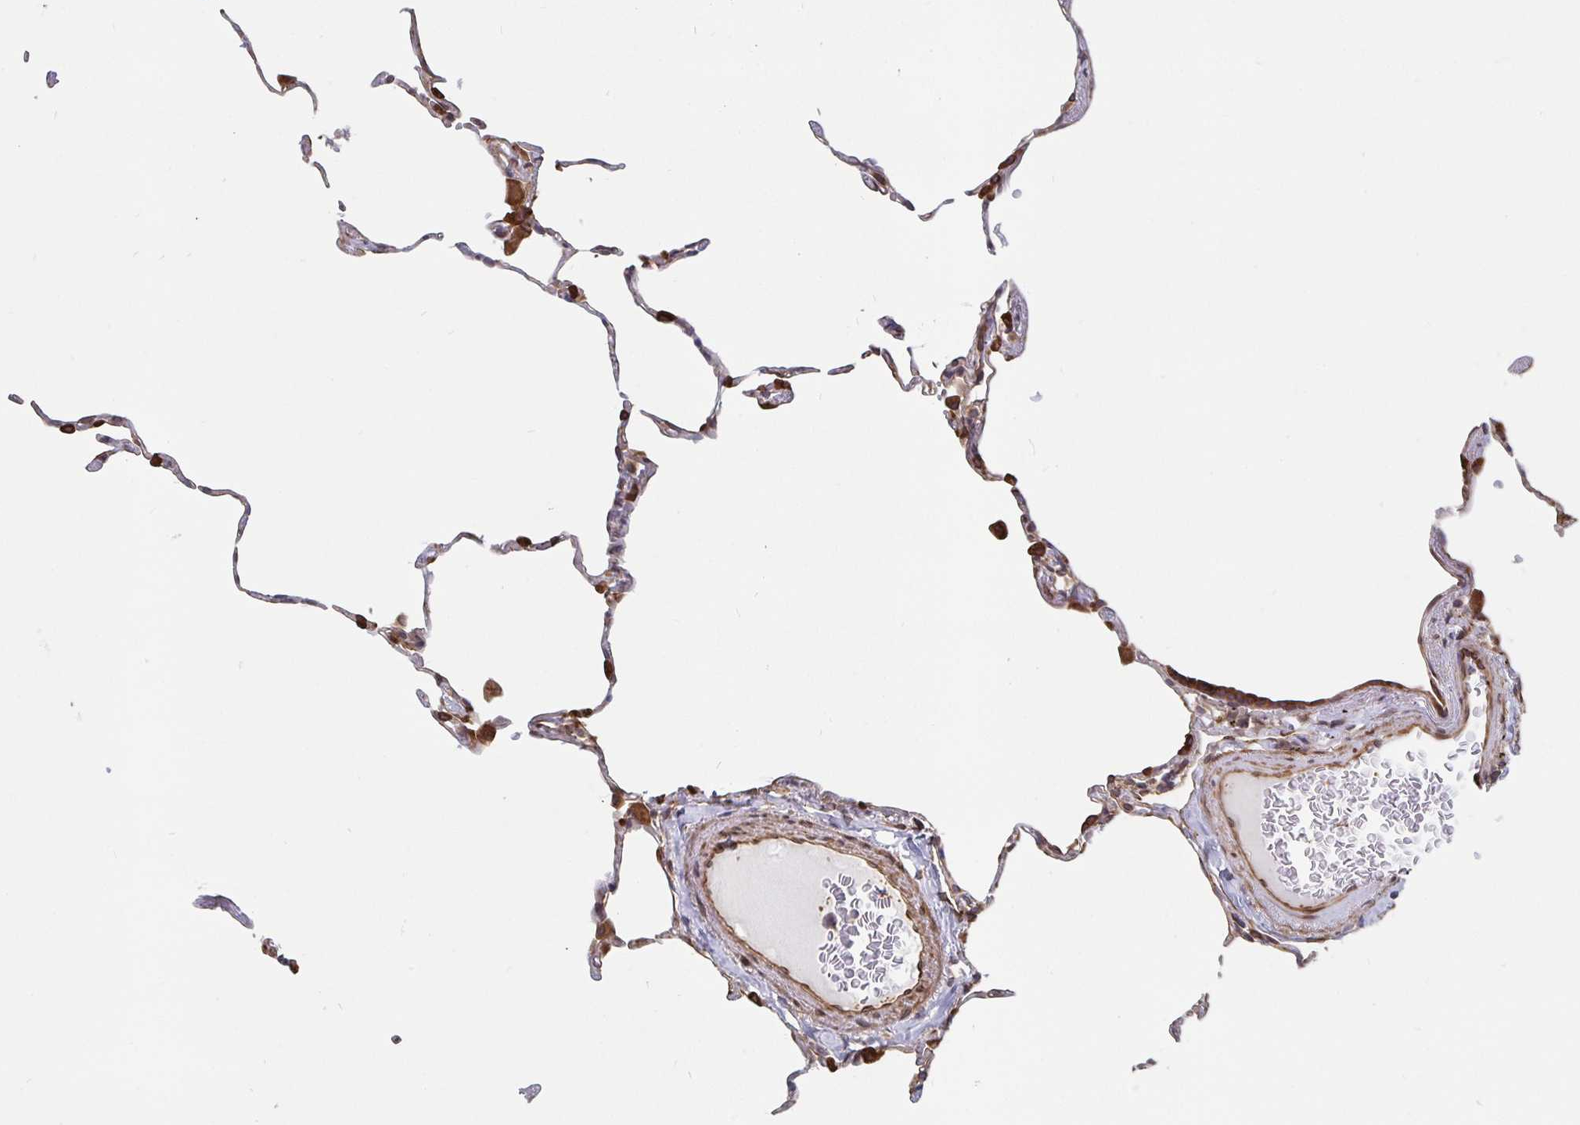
{"staining": {"intensity": "weak", "quantity": "25%-75%", "location": "cytoplasmic/membranous"}, "tissue": "lung", "cell_type": "Alveolar cells", "image_type": "normal", "snomed": [{"axis": "morphology", "description": "Normal tissue, NOS"}, {"axis": "topography", "description": "Lung"}], "caption": "Alveolar cells show low levels of weak cytoplasmic/membranous positivity in about 25%-75% of cells in benign human lung.", "gene": "BCAP29", "patient": {"sex": "female", "age": 57}}